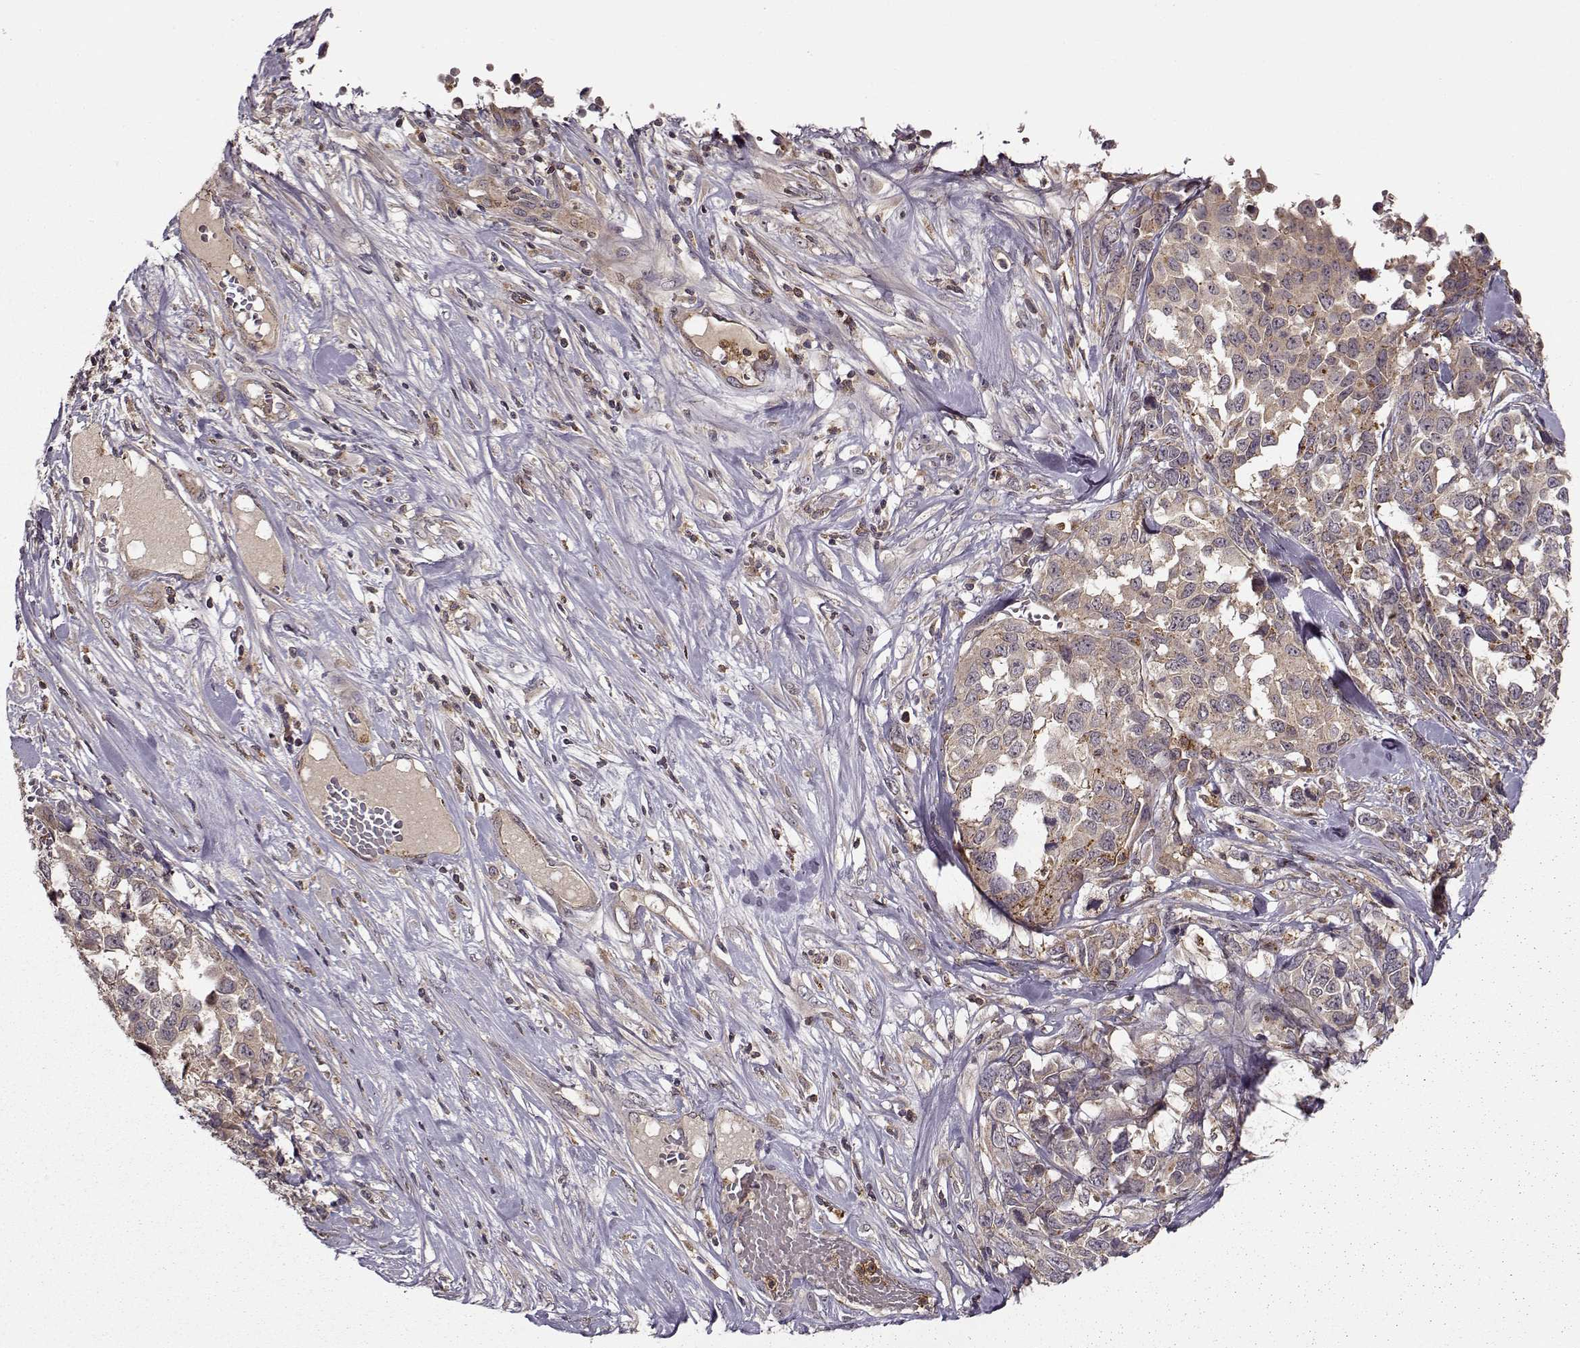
{"staining": {"intensity": "weak", "quantity": "<25%", "location": "cytoplasmic/membranous"}, "tissue": "melanoma", "cell_type": "Tumor cells", "image_type": "cancer", "snomed": [{"axis": "morphology", "description": "Malignant melanoma, Metastatic site"}, {"axis": "topography", "description": "Skin"}], "caption": "Photomicrograph shows no protein staining in tumor cells of malignant melanoma (metastatic site) tissue.", "gene": "IFRD2", "patient": {"sex": "male", "age": 84}}